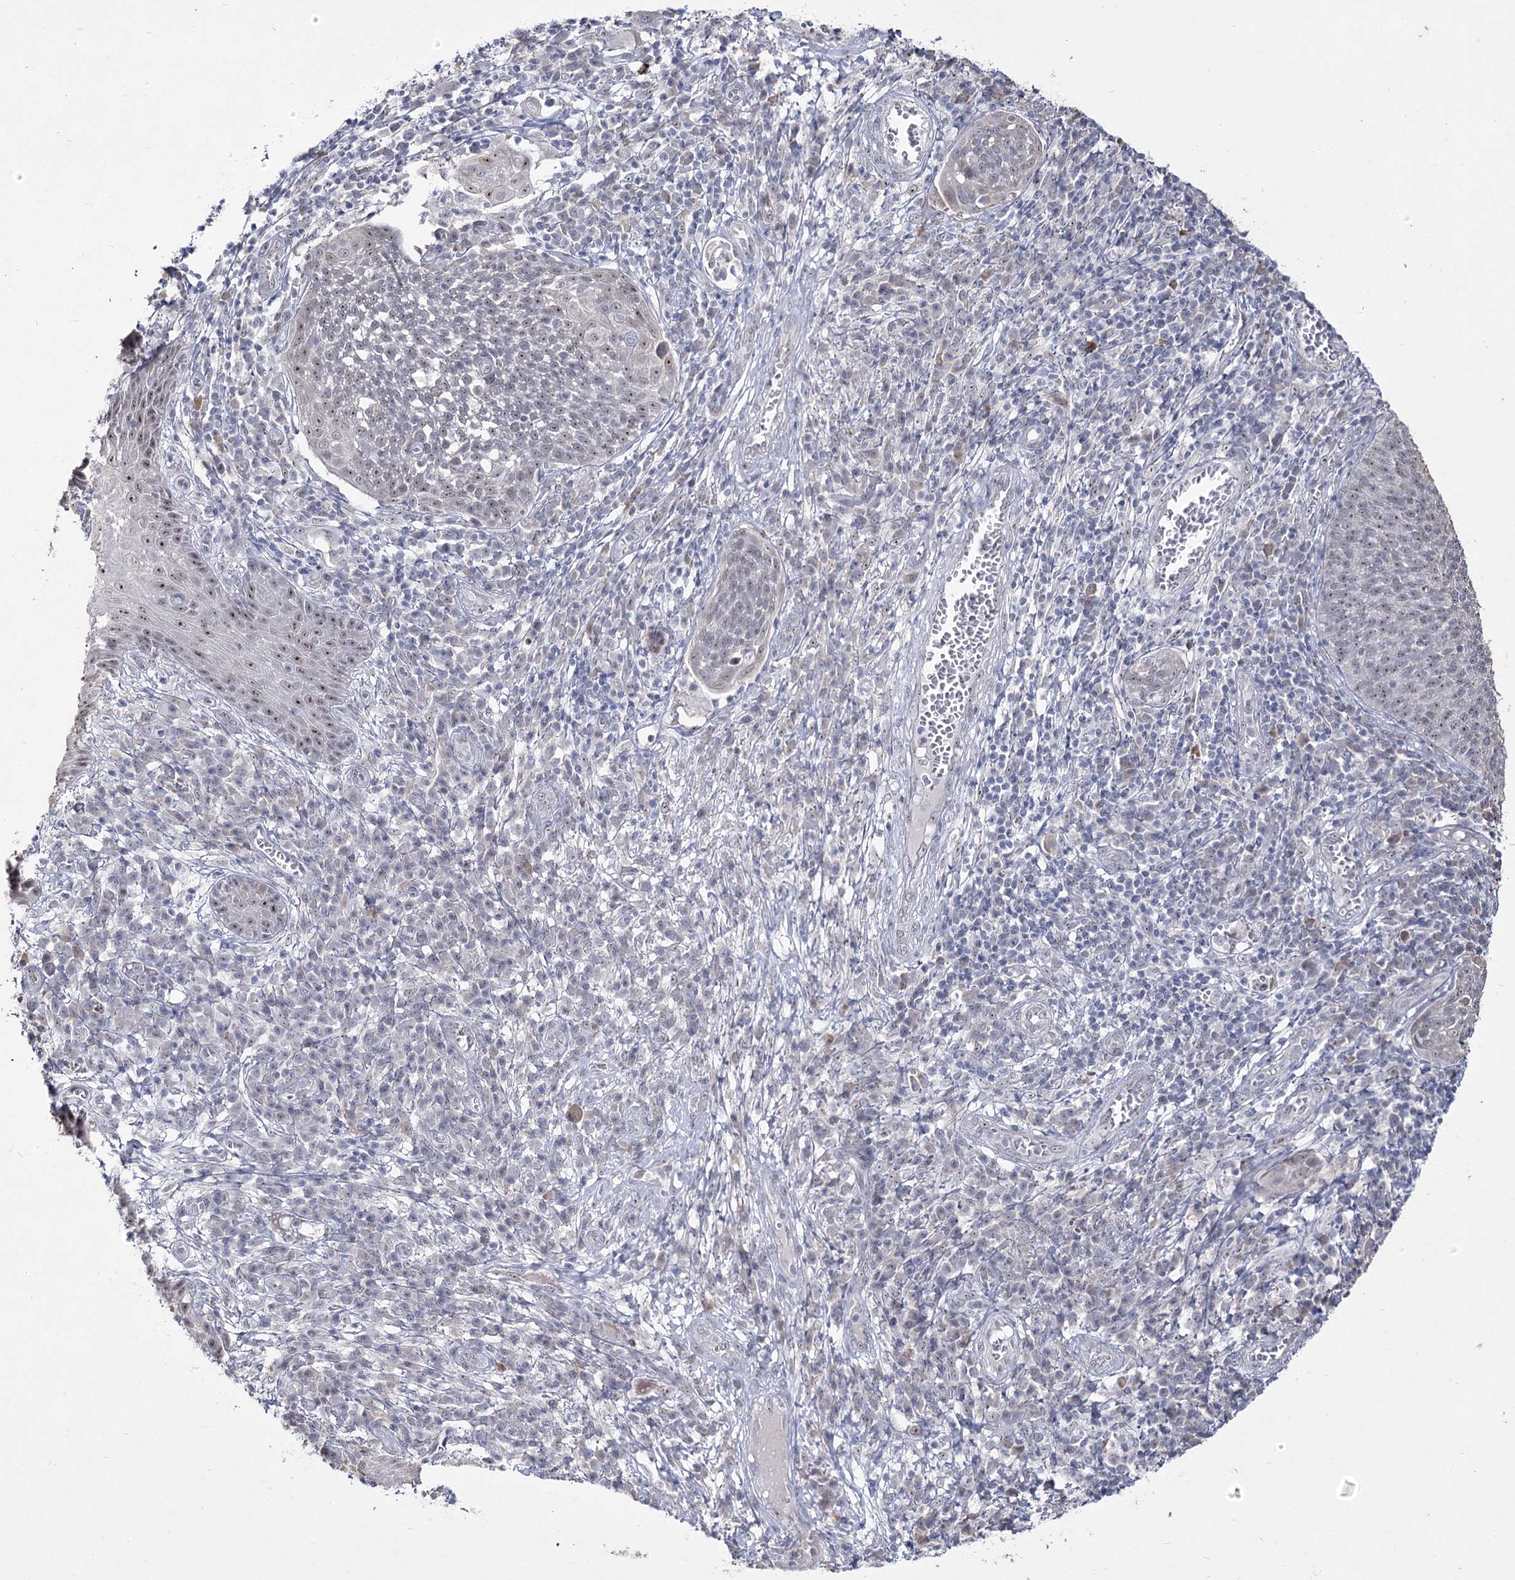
{"staining": {"intensity": "weak", "quantity": "<25%", "location": "nuclear"}, "tissue": "cervical cancer", "cell_type": "Tumor cells", "image_type": "cancer", "snomed": [{"axis": "morphology", "description": "Squamous cell carcinoma, NOS"}, {"axis": "topography", "description": "Cervix"}], "caption": "Protein analysis of cervical cancer reveals no significant expression in tumor cells.", "gene": "DDX50", "patient": {"sex": "female", "age": 34}}